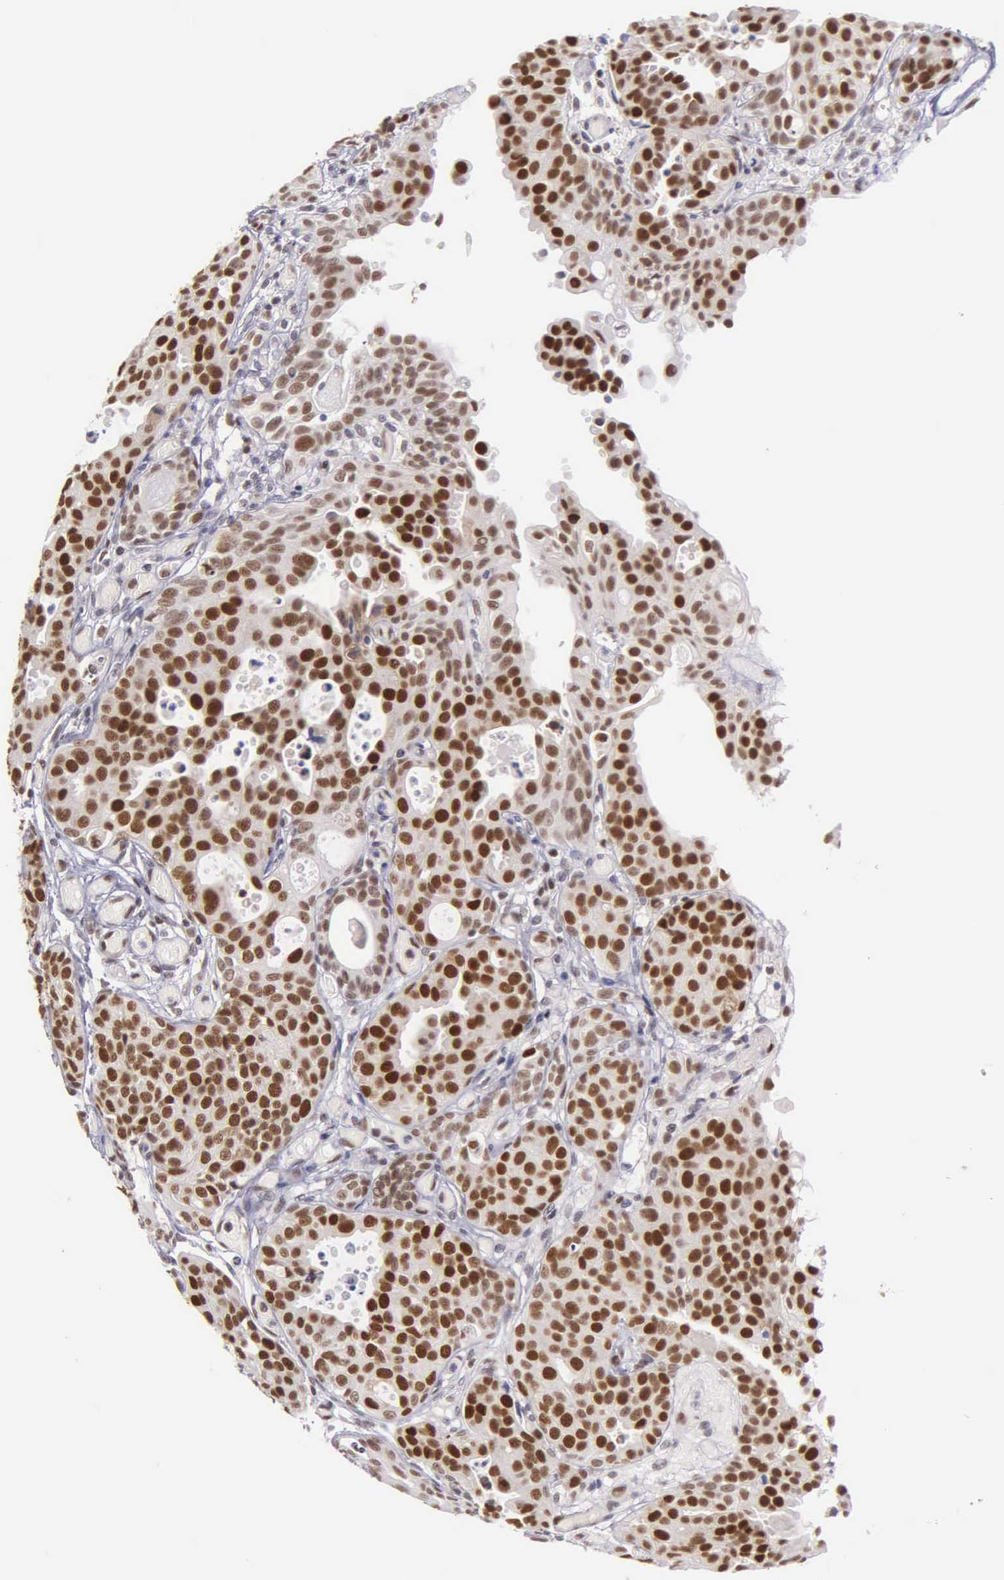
{"staining": {"intensity": "strong", "quantity": ">75%", "location": "cytoplasmic/membranous,nuclear"}, "tissue": "urothelial cancer", "cell_type": "Tumor cells", "image_type": "cancer", "snomed": [{"axis": "morphology", "description": "Urothelial carcinoma, High grade"}, {"axis": "topography", "description": "Urinary bladder"}], "caption": "Immunohistochemical staining of urothelial carcinoma (high-grade) demonstrates high levels of strong cytoplasmic/membranous and nuclear protein staining in about >75% of tumor cells.", "gene": "UBR7", "patient": {"sex": "male", "age": 78}}